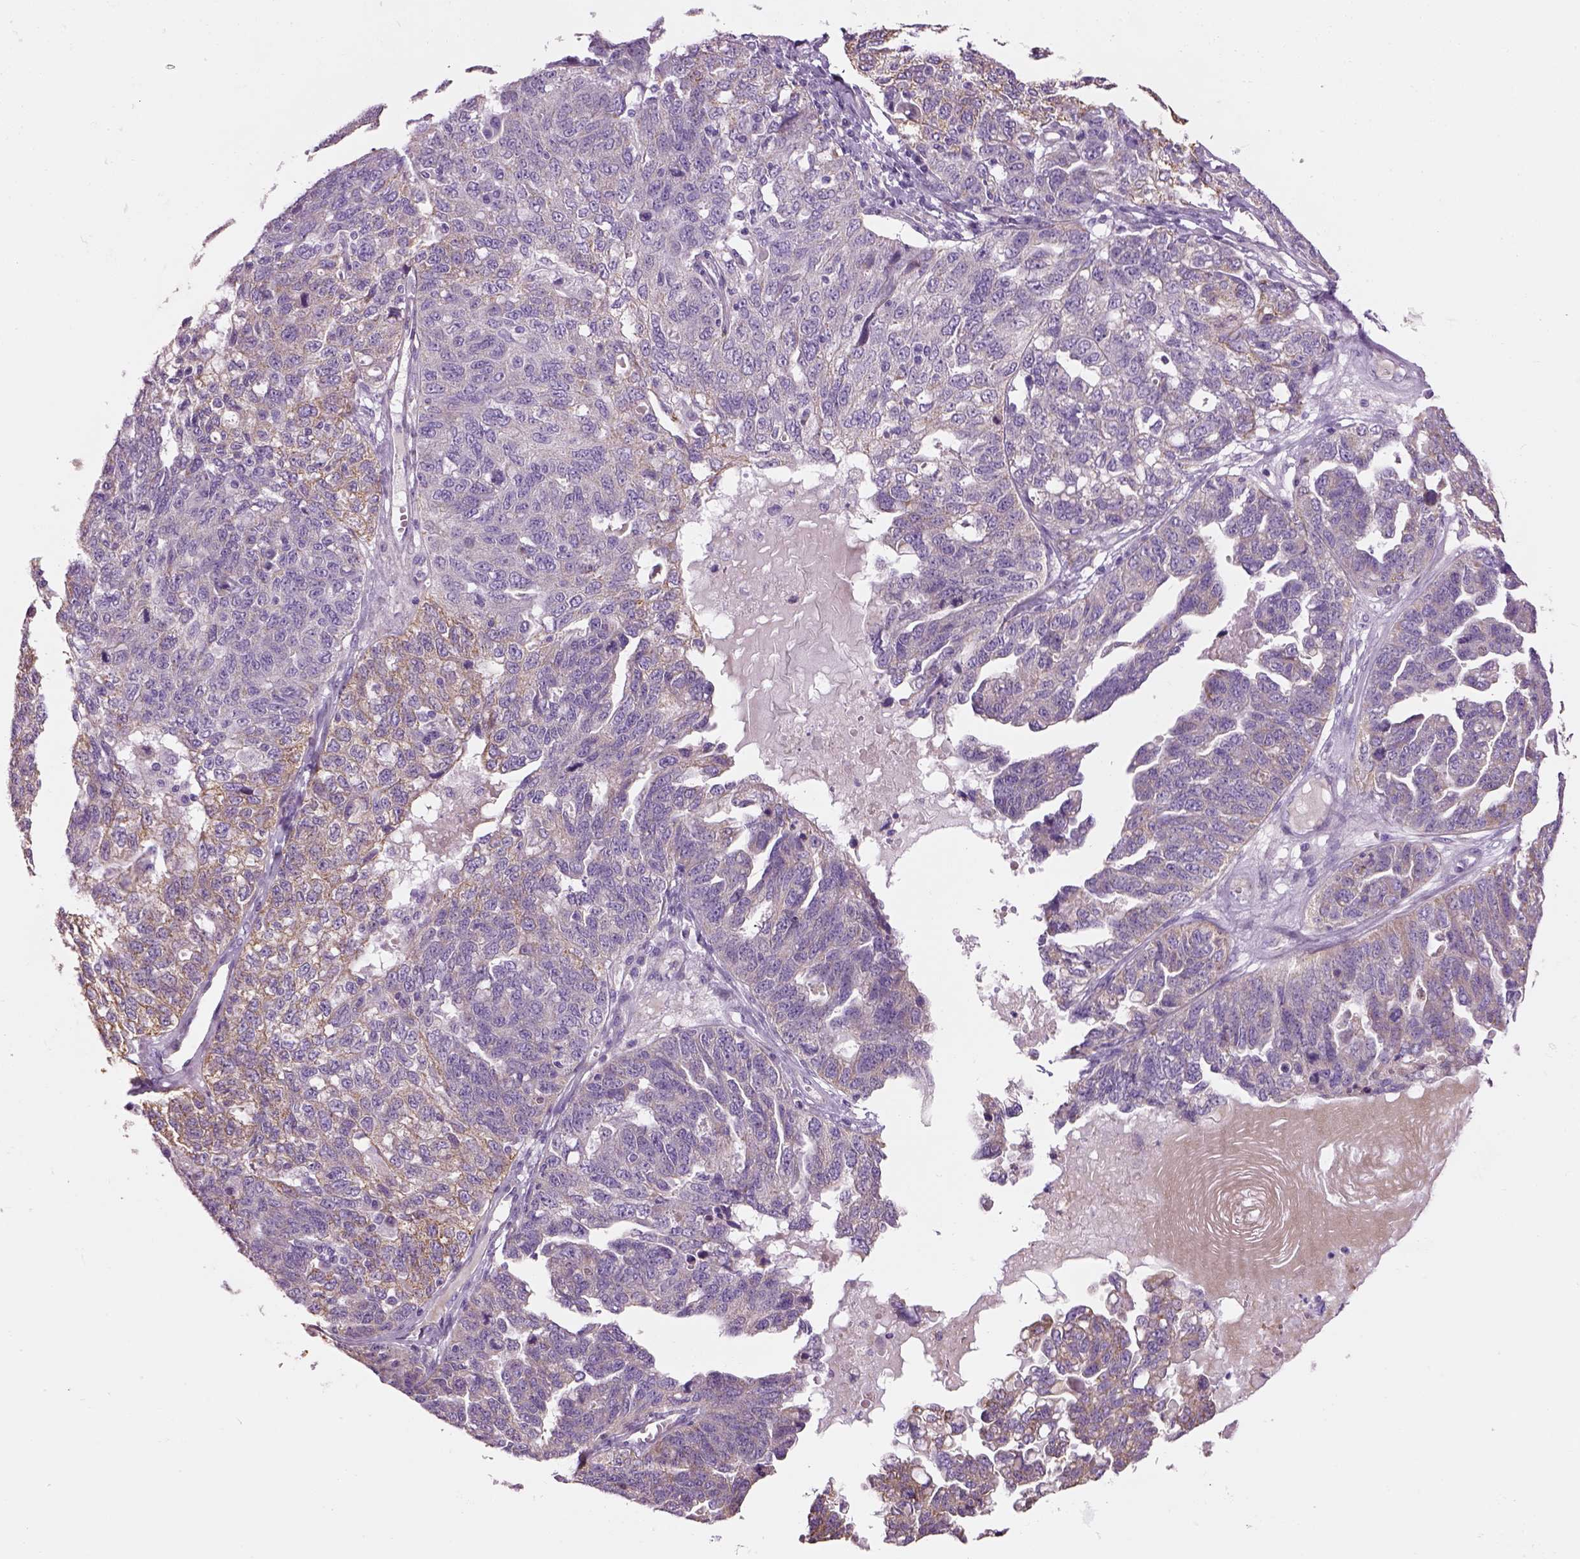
{"staining": {"intensity": "weak", "quantity": "<25%", "location": "cytoplasmic/membranous"}, "tissue": "ovarian cancer", "cell_type": "Tumor cells", "image_type": "cancer", "snomed": [{"axis": "morphology", "description": "Cystadenocarcinoma, serous, NOS"}, {"axis": "topography", "description": "Ovary"}], "caption": "Immunohistochemistry (IHC) photomicrograph of neoplastic tissue: serous cystadenocarcinoma (ovarian) stained with DAB demonstrates no significant protein expression in tumor cells.", "gene": "IFT52", "patient": {"sex": "female", "age": 71}}